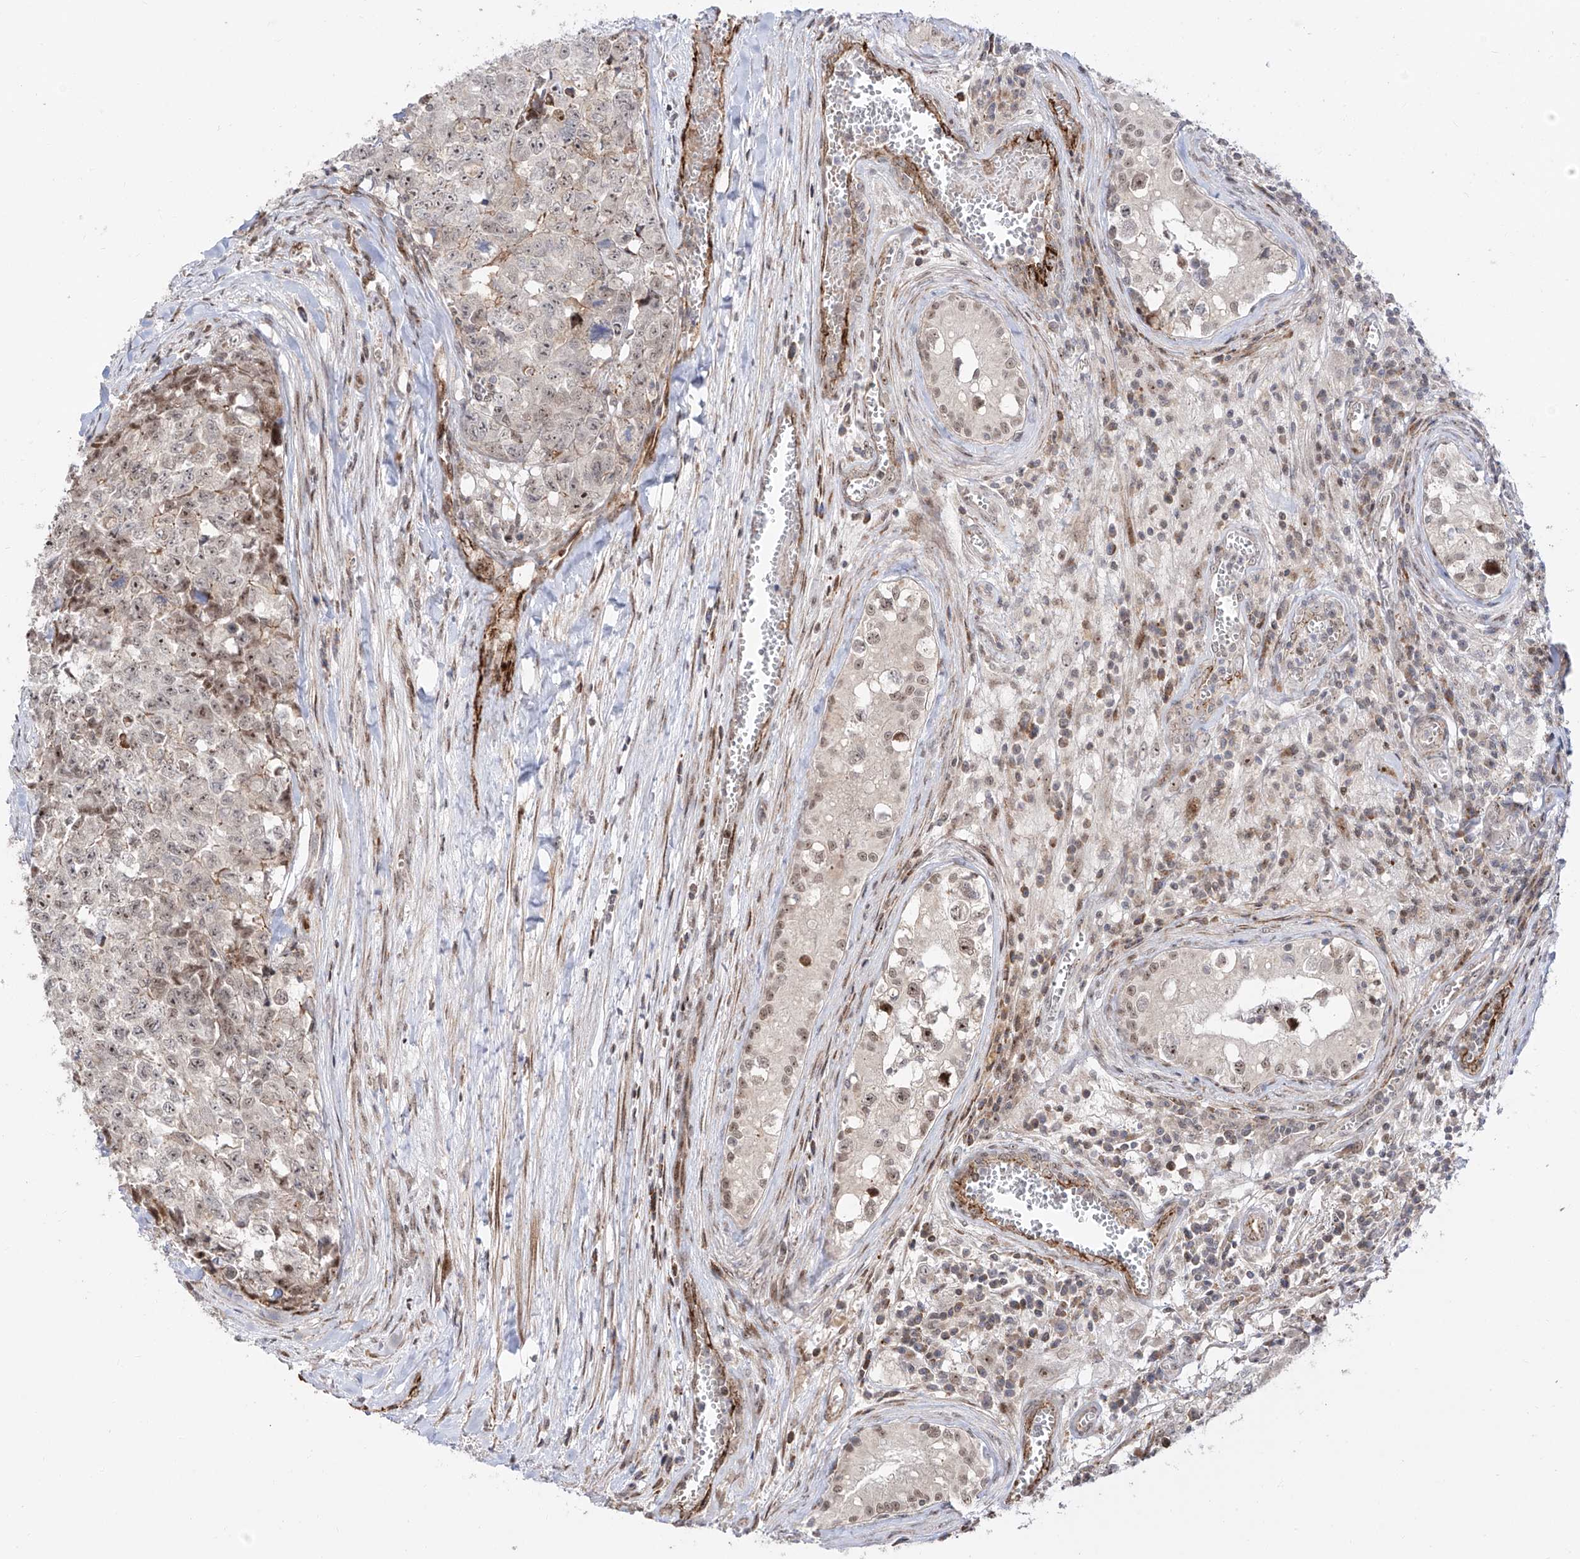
{"staining": {"intensity": "weak", "quantity": "<25%", "location": "cytoplasmic/membranous,nuclear"}, "tissue": "testis cancer", "cell_type": "Tumor cells", "image_type": "cancer", "snomed": [{"axis": "morphology", "description": "Carcinoma, Embryonal, NOS"}, {"axis": "topography", "description": "Testis"}], "caption": "The immunohistochemistry image has no significant staining in tumor cells of testis embryonal carcinoma tissue.", "gene": "ZNF180", "patient": {"sex": "male", "age": 28}}